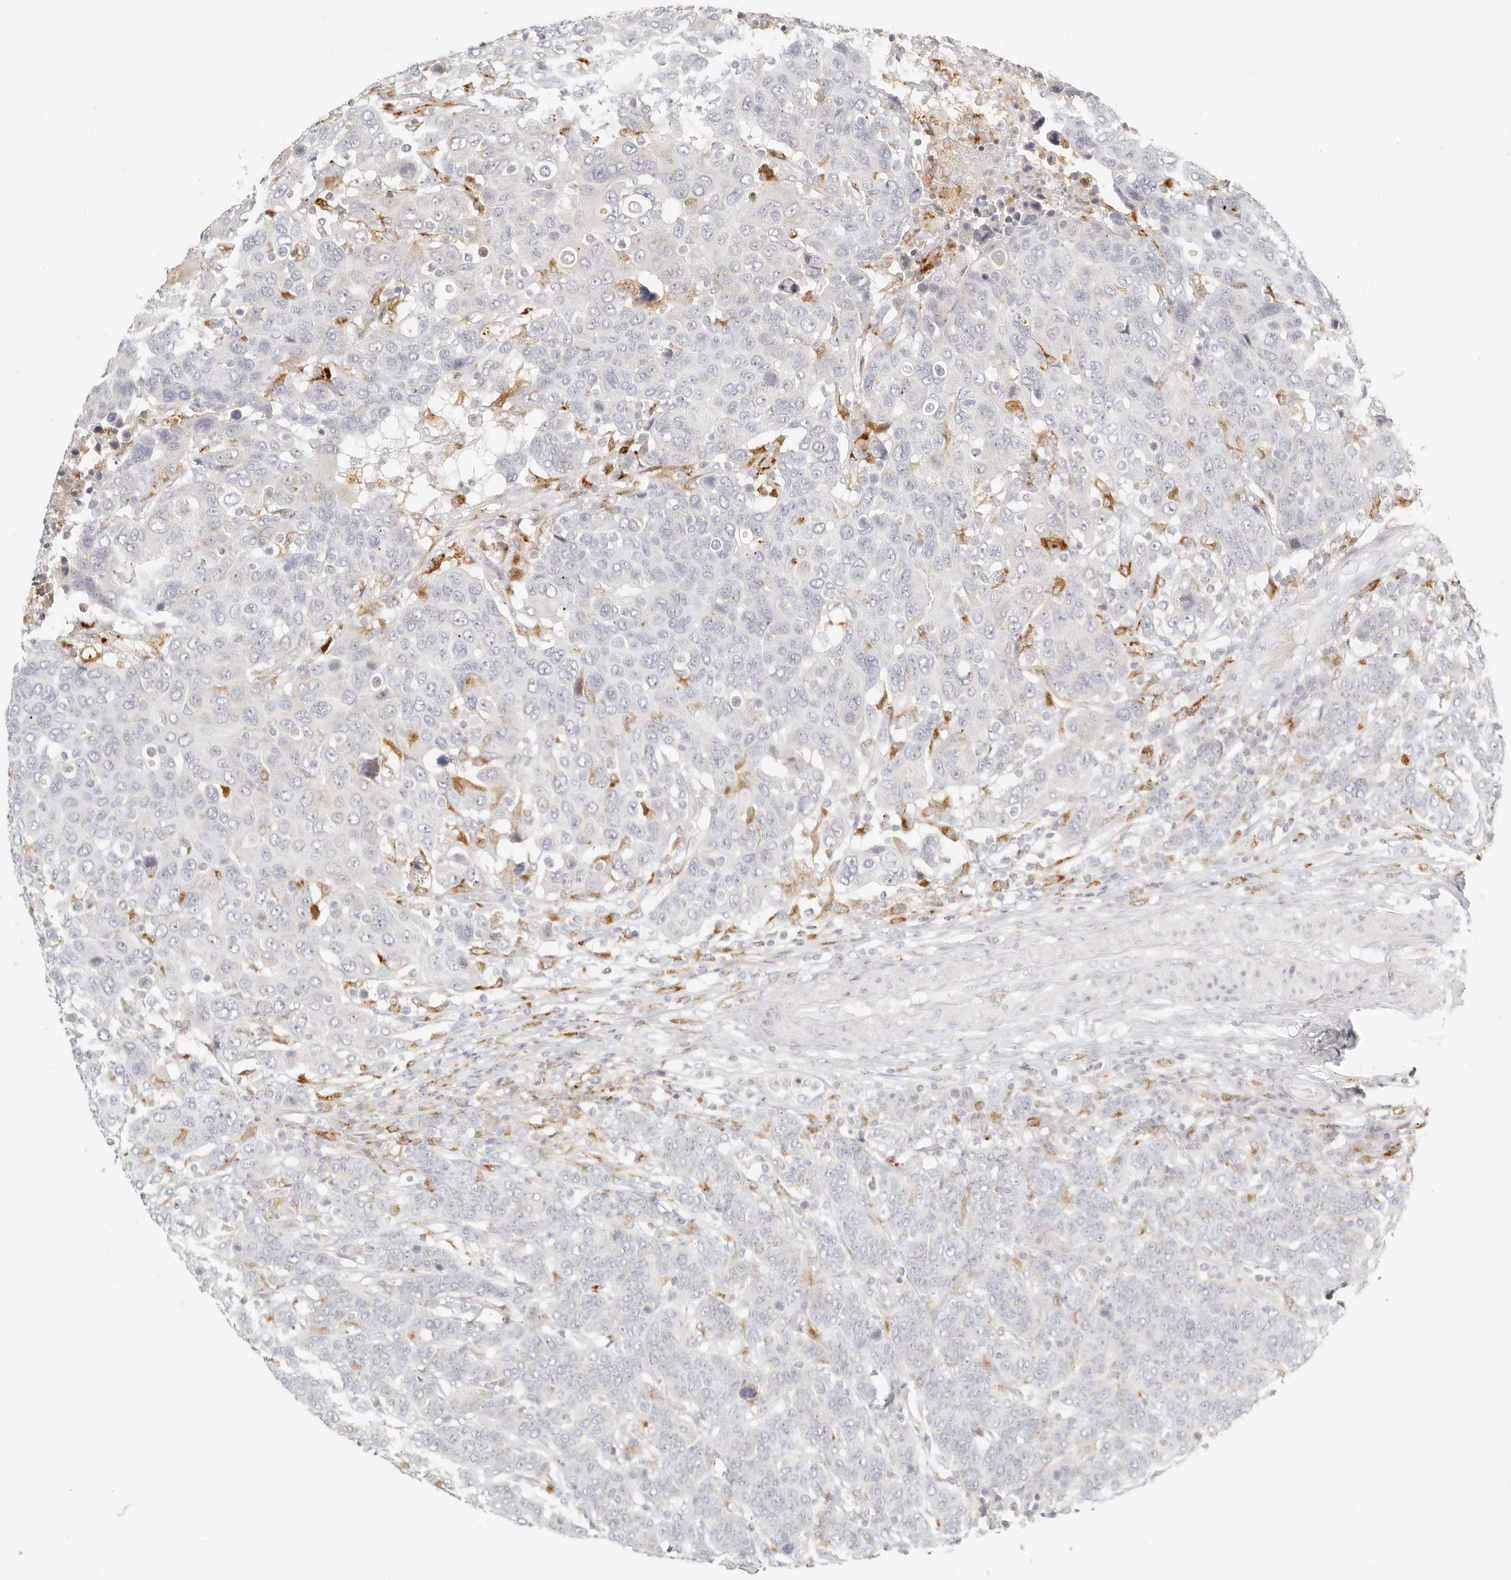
{"staining": {"intensity": "moderate", "quantity": "<25%", "location": "cytoplasmic/membranous"}, "tissue": "breast cancer", "cell_type": "Tumor cells", "image_type": "cancer", "snomed": [{"axis": "morphology", "description": "Duct carcinoma"}, {"axis": "topography", "description": "Breast"}], "caption": "DAB immunohistochemical staining of intraductal carcinoma (breast) demonstrates moderate cytoplasmic/membranous protein staining in about <25% of tumor cells.", "gene": "RNASET2", "patient": {"sex": "female", "age": 37}}